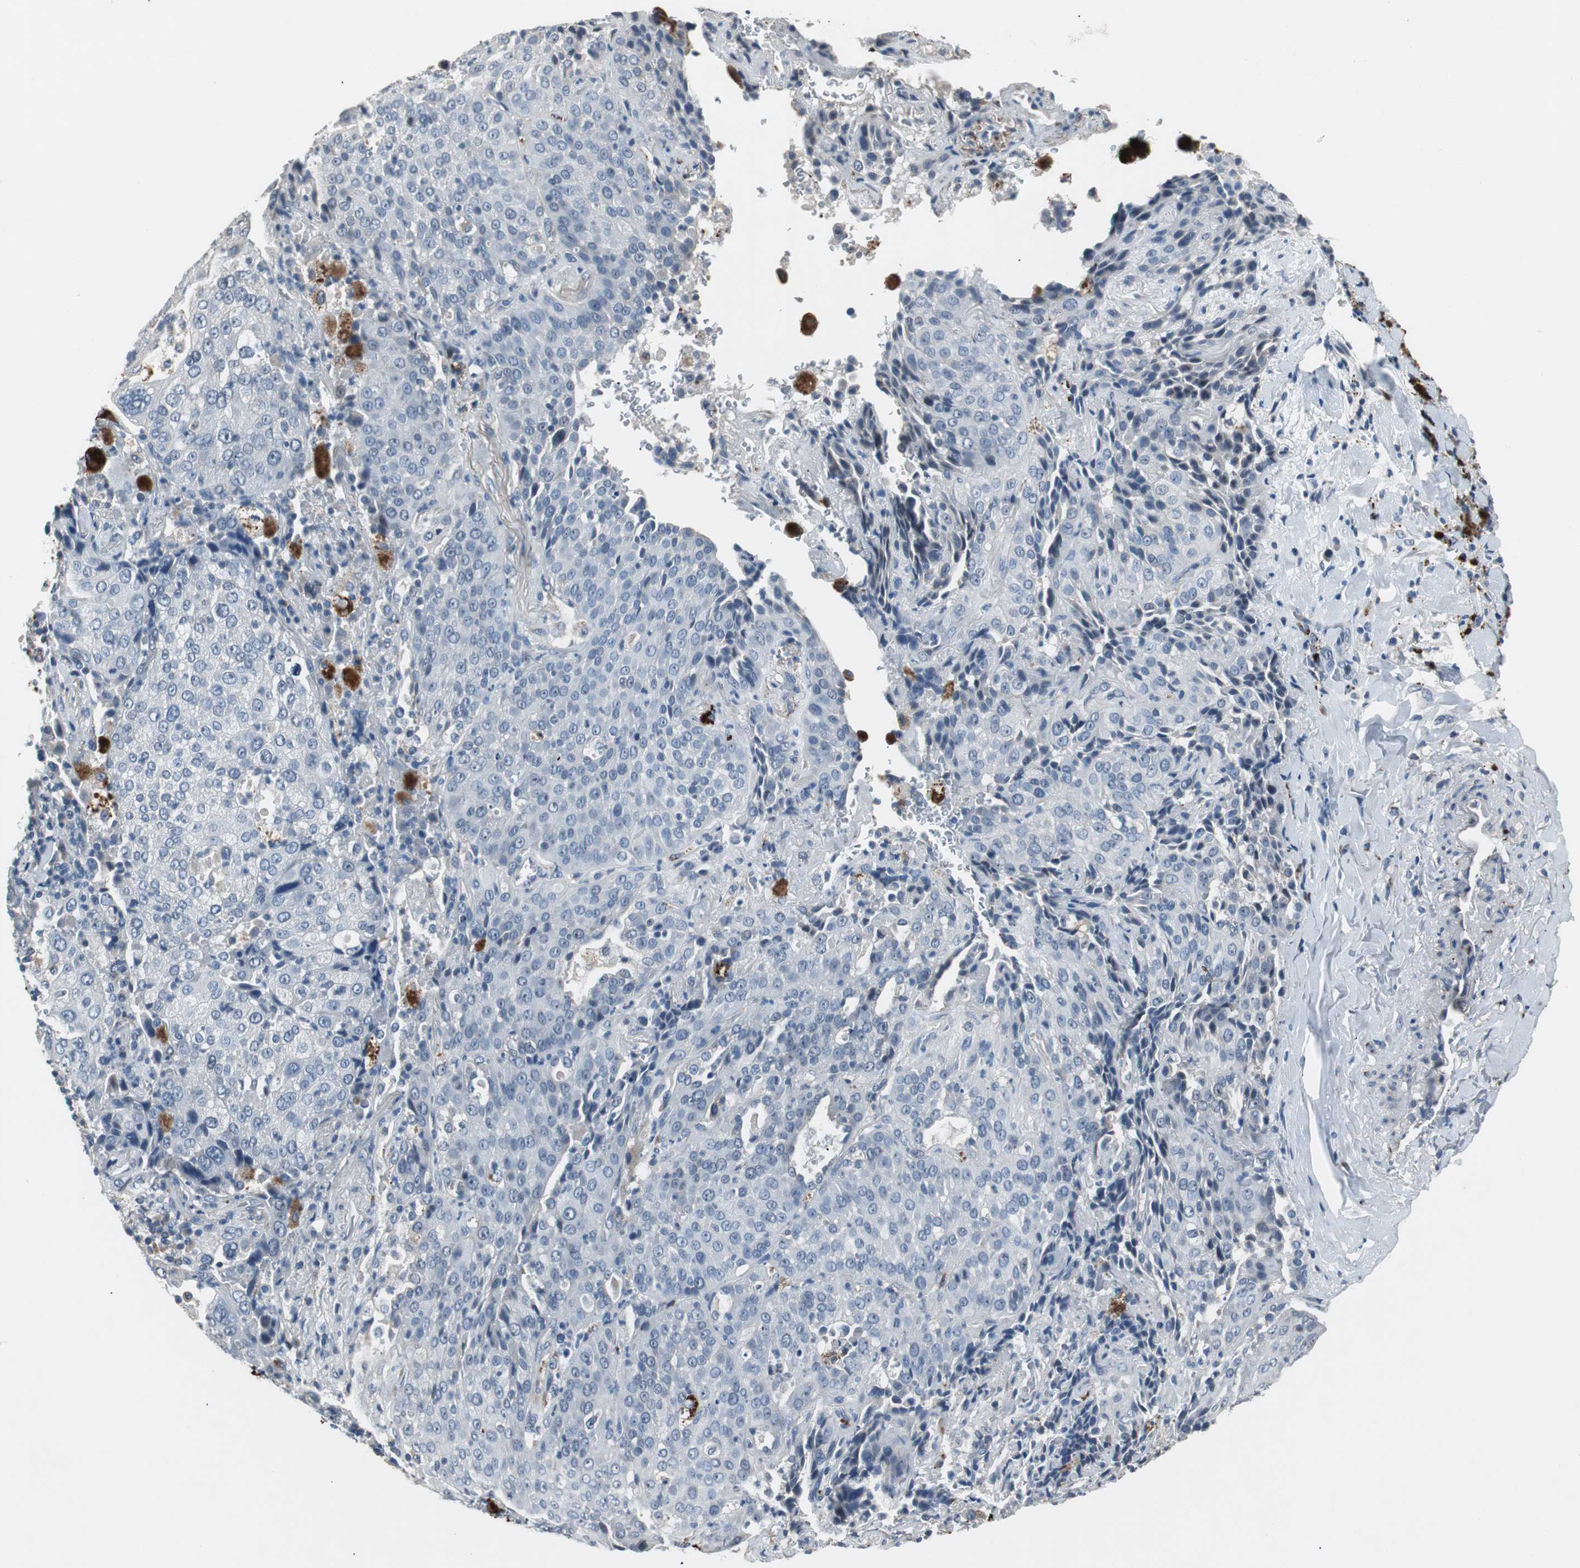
{"staining": {"intensity": "negative", "quantity": "none", "location": "none"}, "tissue": "lung cancer", "cell_type": "Tumor cells", "image_type": "cancer", "snomed": [{"axis": "morphology", "description": "Squamous cell carcinoma, NOS"}, {"axis": "topography", "description": "Lung"}], "caption": "Tumor cells show no significant positivity in squamous cell carcinoma (lung).", "gene": "PCYT1B", "patient": {"sex": "male", "age": 54}}